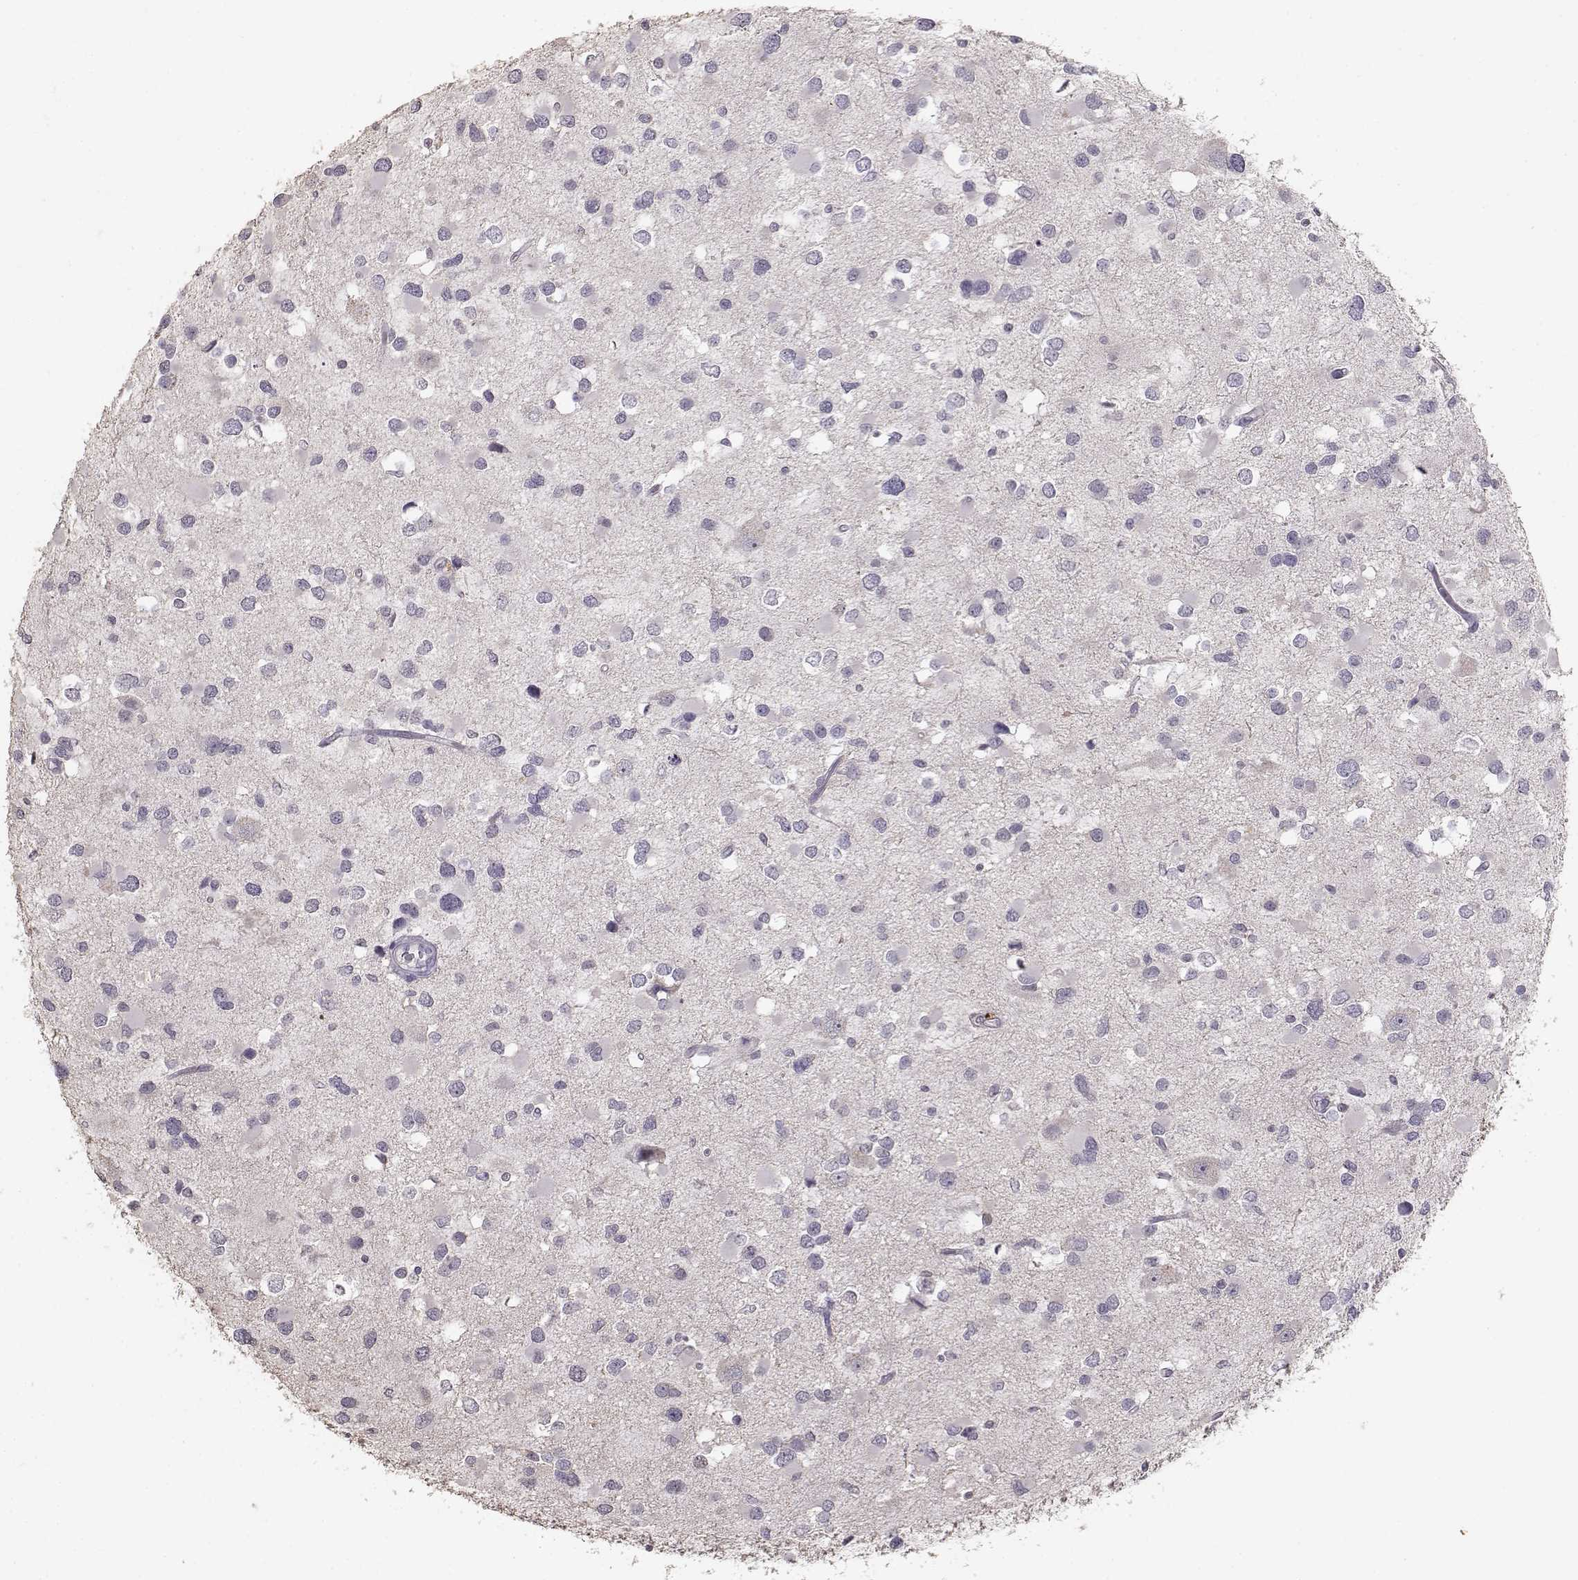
{"staining": {"intensity": "negative", "quantity": "none", "location": "none"}, "tissue": "glioma", "cell_type": "Tumor cells", "image_type": "cancer", "snomed": [{"axis": "morphology", "description": "Glioma, malignant, Low grade"}, {"axis": "topography", "description": "Brain"}], "caption": "This is a micrograph of IHC staining of malignant low-grade glioma, which shows no staining in tumor cells.", "gene": "UROC1", "patient": {"sex": "female", "age": 32}}